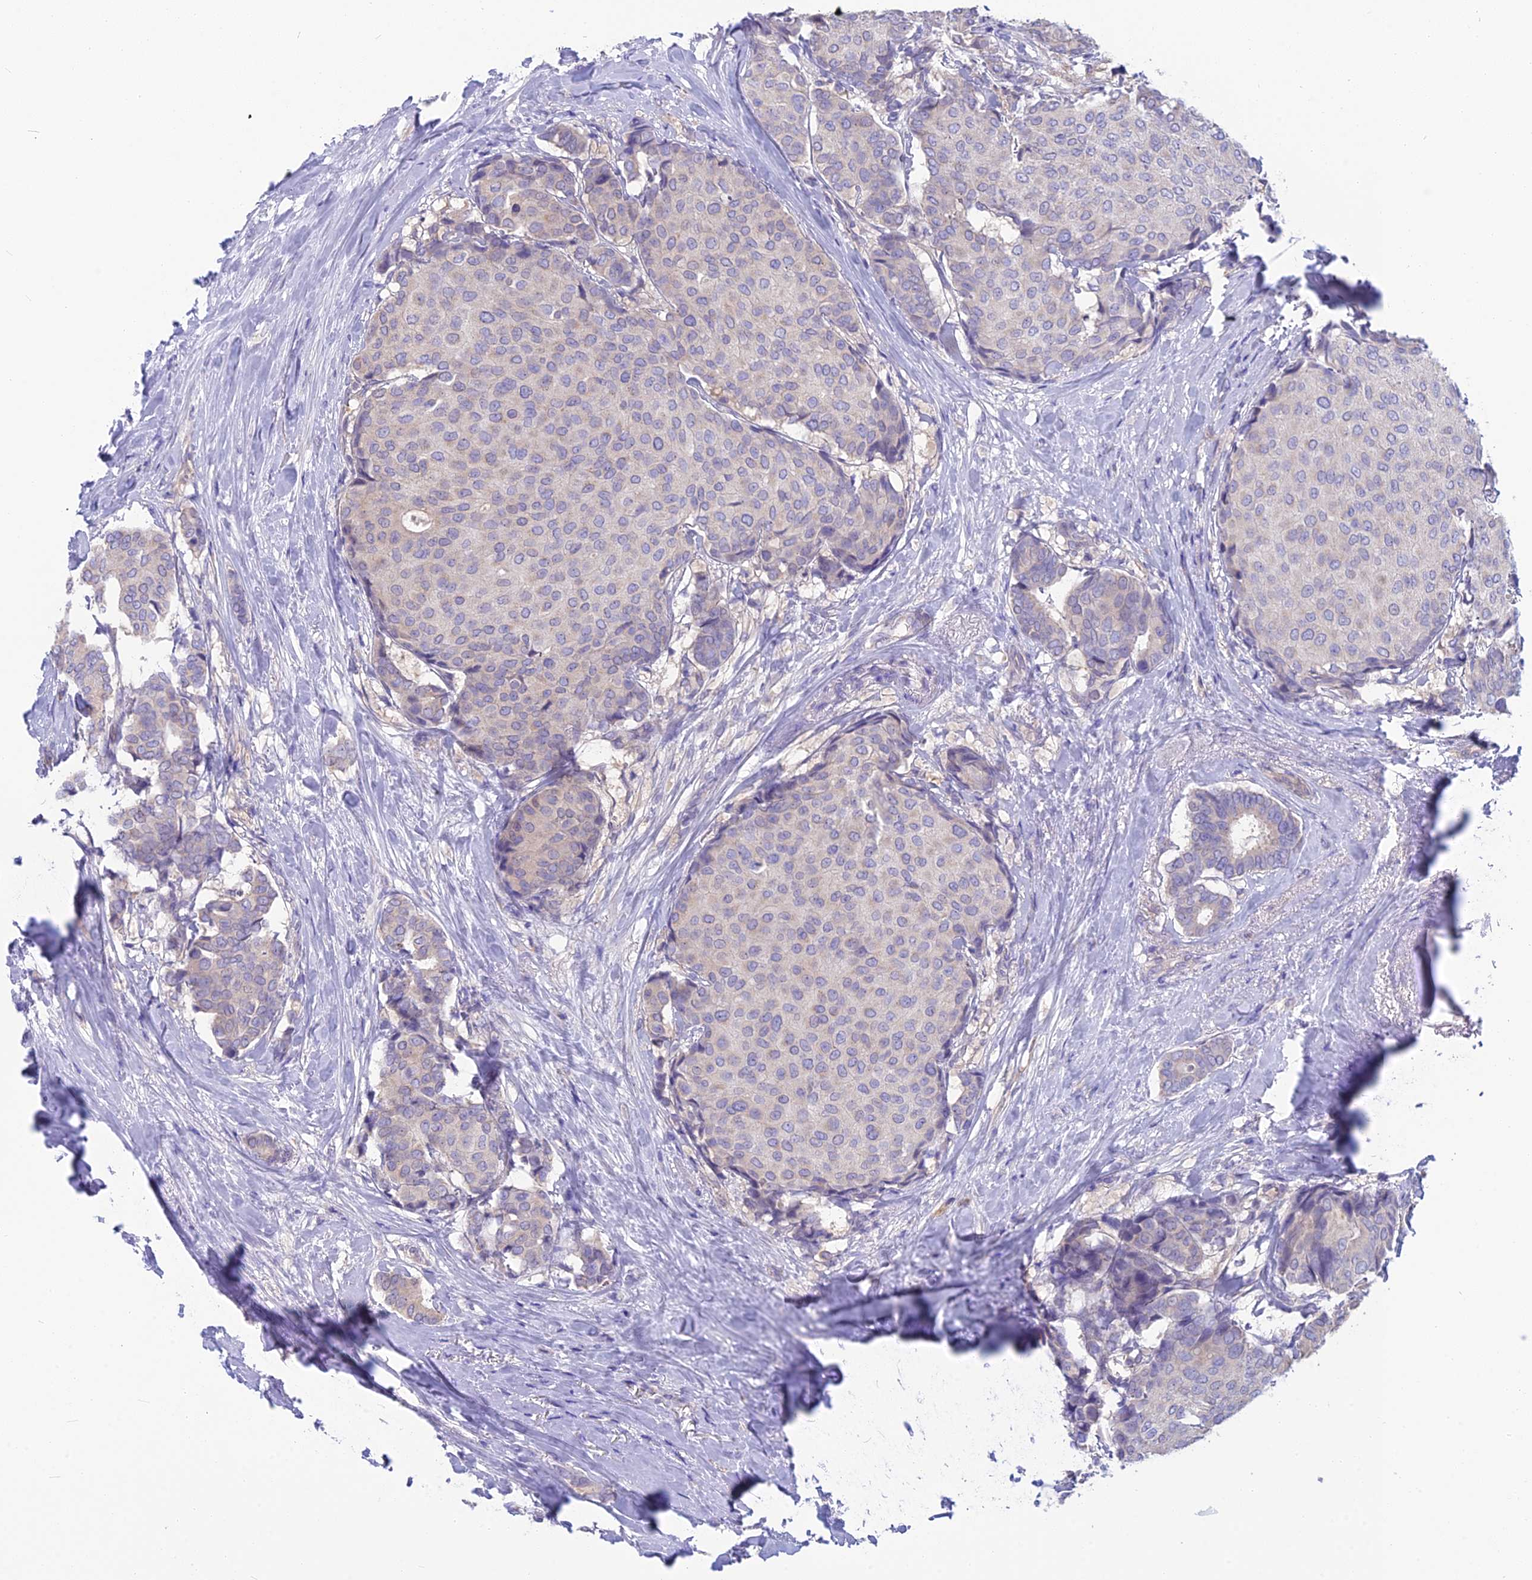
{"staining": {"intensity": "negative", "quantity": "none", "location": "none"}, "tissue": "breast cancer", "cell_type": "Tumor cells", "image_type": "cancer", "snomed": [{"axis": "morphology", "description": "Duct carcinoma"}, {"axis": "topography", "description": "Breast"}], "caption": "This is an immunohistochemistry micrograph of human breast cancer. There is no positivity in tumor cells.", "gene": "SNAP91", "patient": {"sex": "female", "age": 75}}